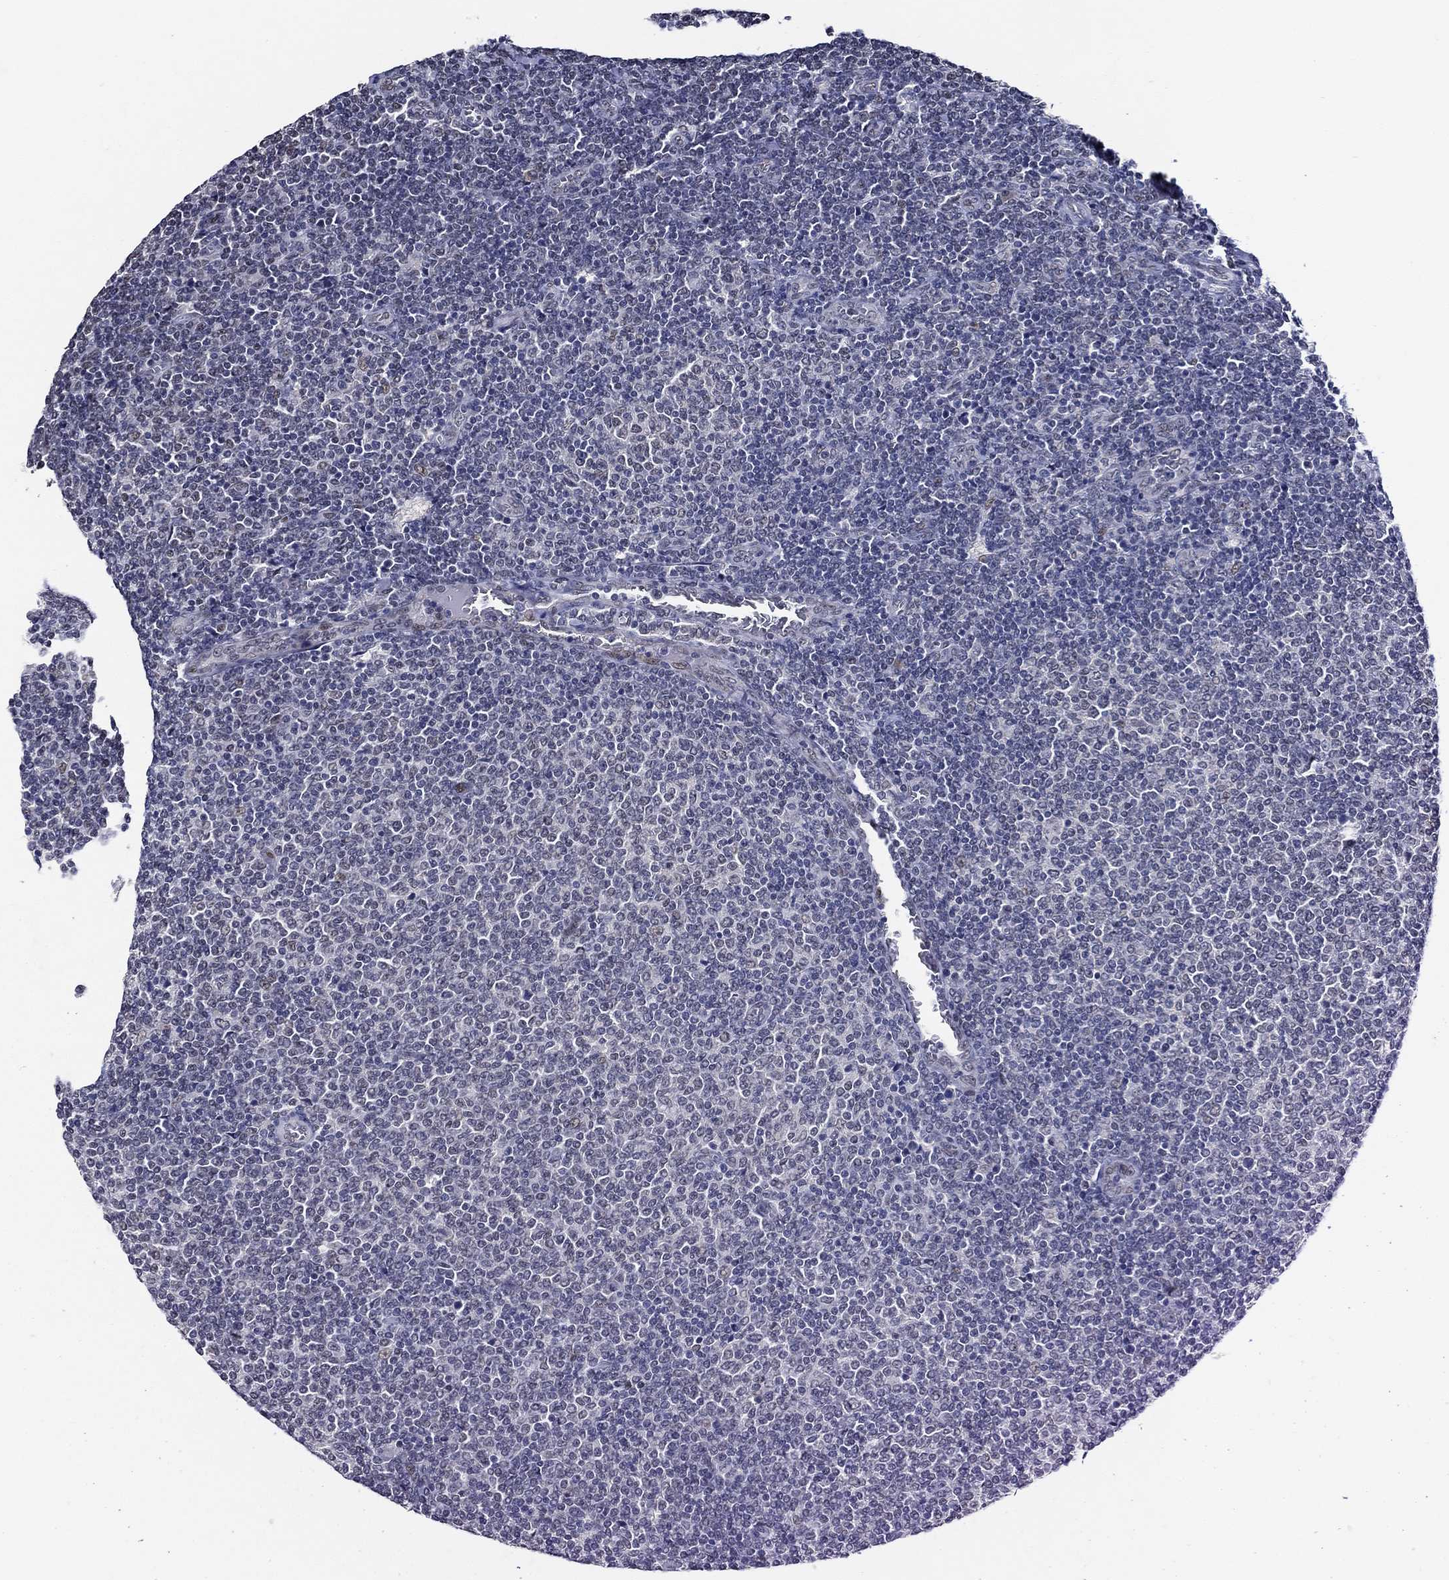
{"staining": {"intensity": "negative", "quantity": "none", "location": "none"}, "tissue": "lymphoma", "cell_type": "Tumor cells", "image_type": "cancer", "snomed": [{"axis": "morphology", "description": "Malignant lymphoma, non-Hodgkin's type, Low grade"}, {"axis": "topography", "description": "Lymph node"}], "caption": "Human low-grade malignant lymphoma, non-Hodgkin's type stained for a protein using immunohistochemistry displays no expression in tumor cells.", "gene": "GATA2", "patient": {"sex": "male", "age": 52}}